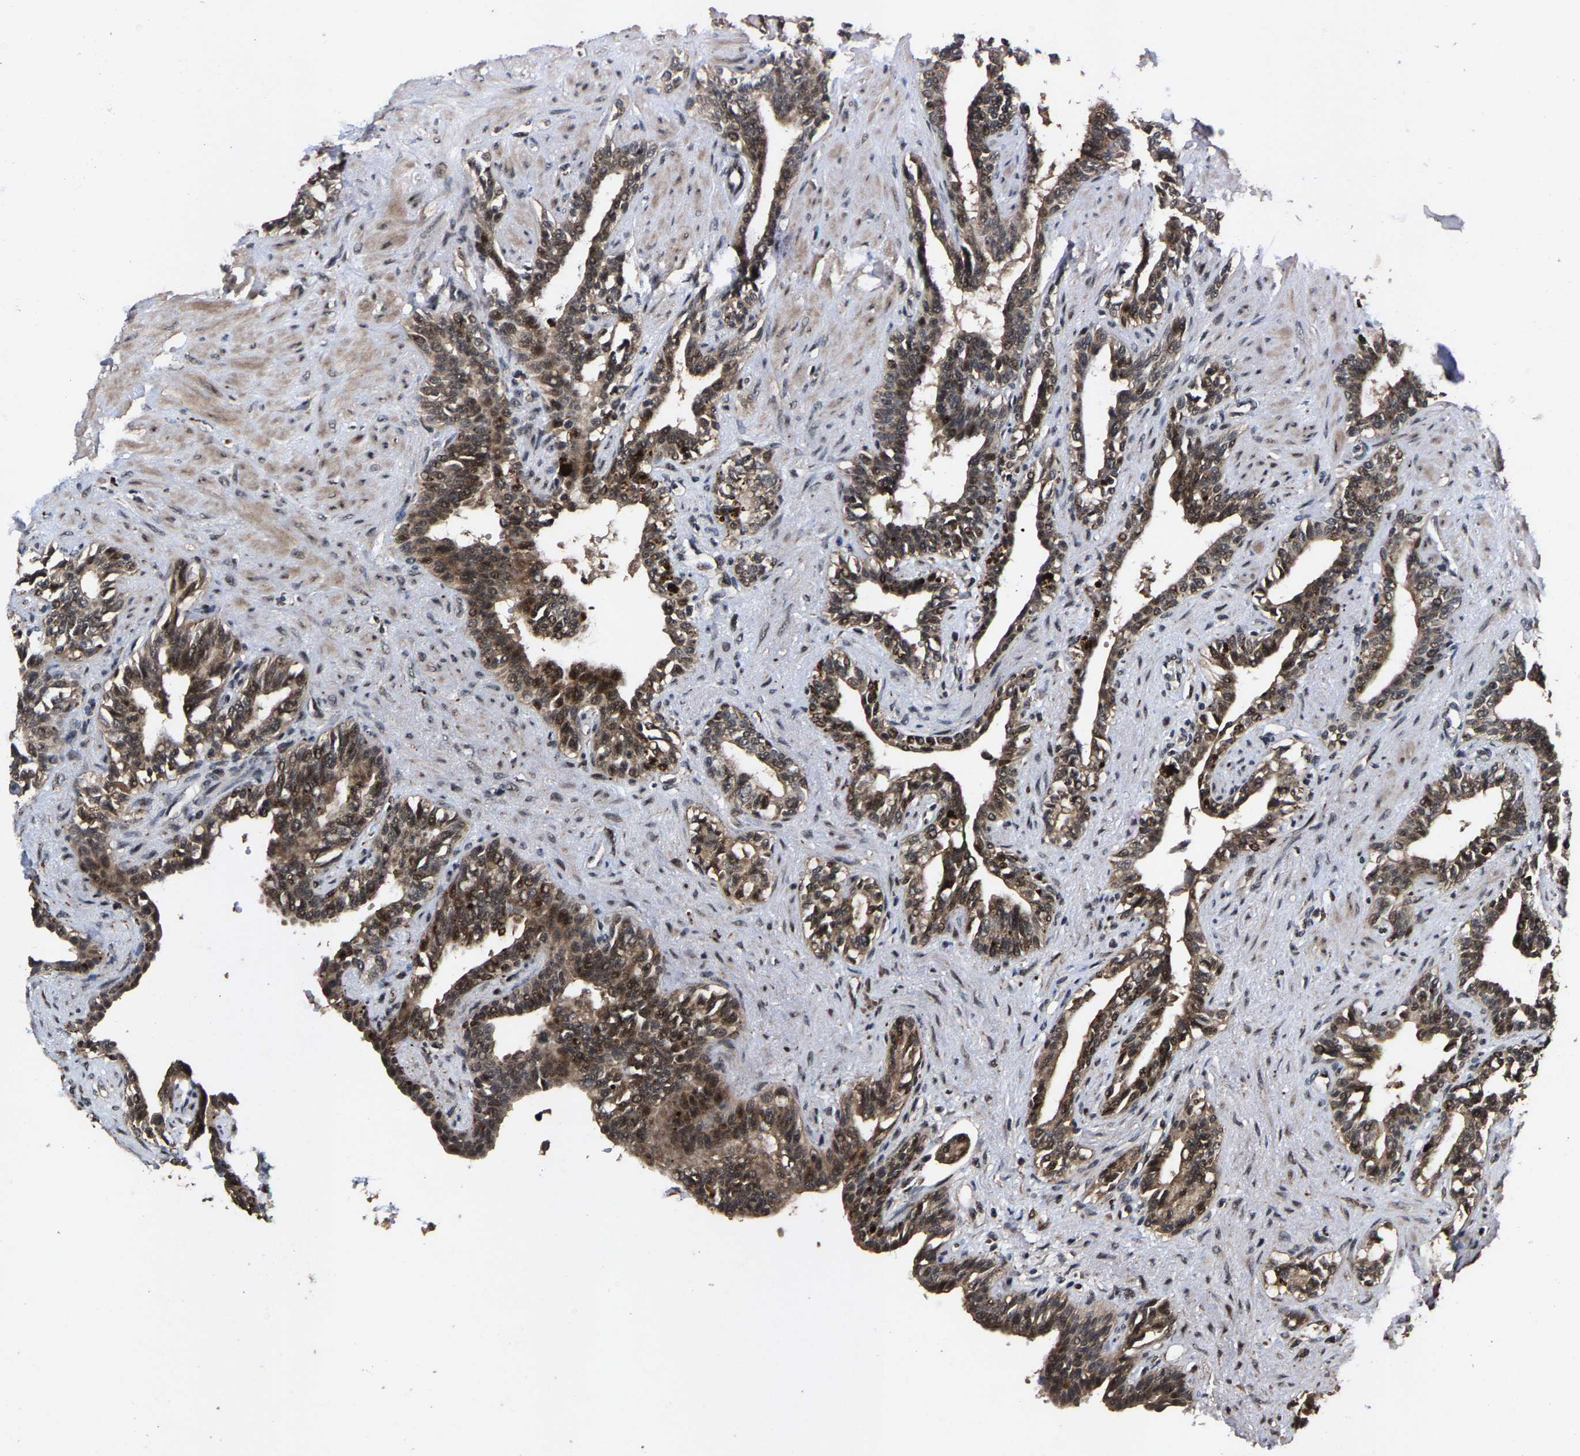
{"staining": {"intensity": "moderate", "quantity": ">75%", "location": "cytoplasmic/membranous,nuclear"}, "tissue": "seminal vesicle", "cell_type": "Glandular cells", "image_type": "normal", "snomed": [{"axis": "morphology", "description": "Normal tissue, NOS"}, {"axis": "morphology", "description": "Adenocarcinoma, High grade"}, {"axis": "topography", "description": "Prostate"}, {"axis": "topography", "description": "Seminal veicle"}], "caption": "Immunohistochemistry (IHC) image of normal seminal vesicle stained for a protein (brown), which exhibits medium levels of moderate cytoplasmic/membranous,nuclear positivity in approximately >75% of glandular cells.", "gene": "HAUS6", "patient": {"sex": "male", "age": 55}}